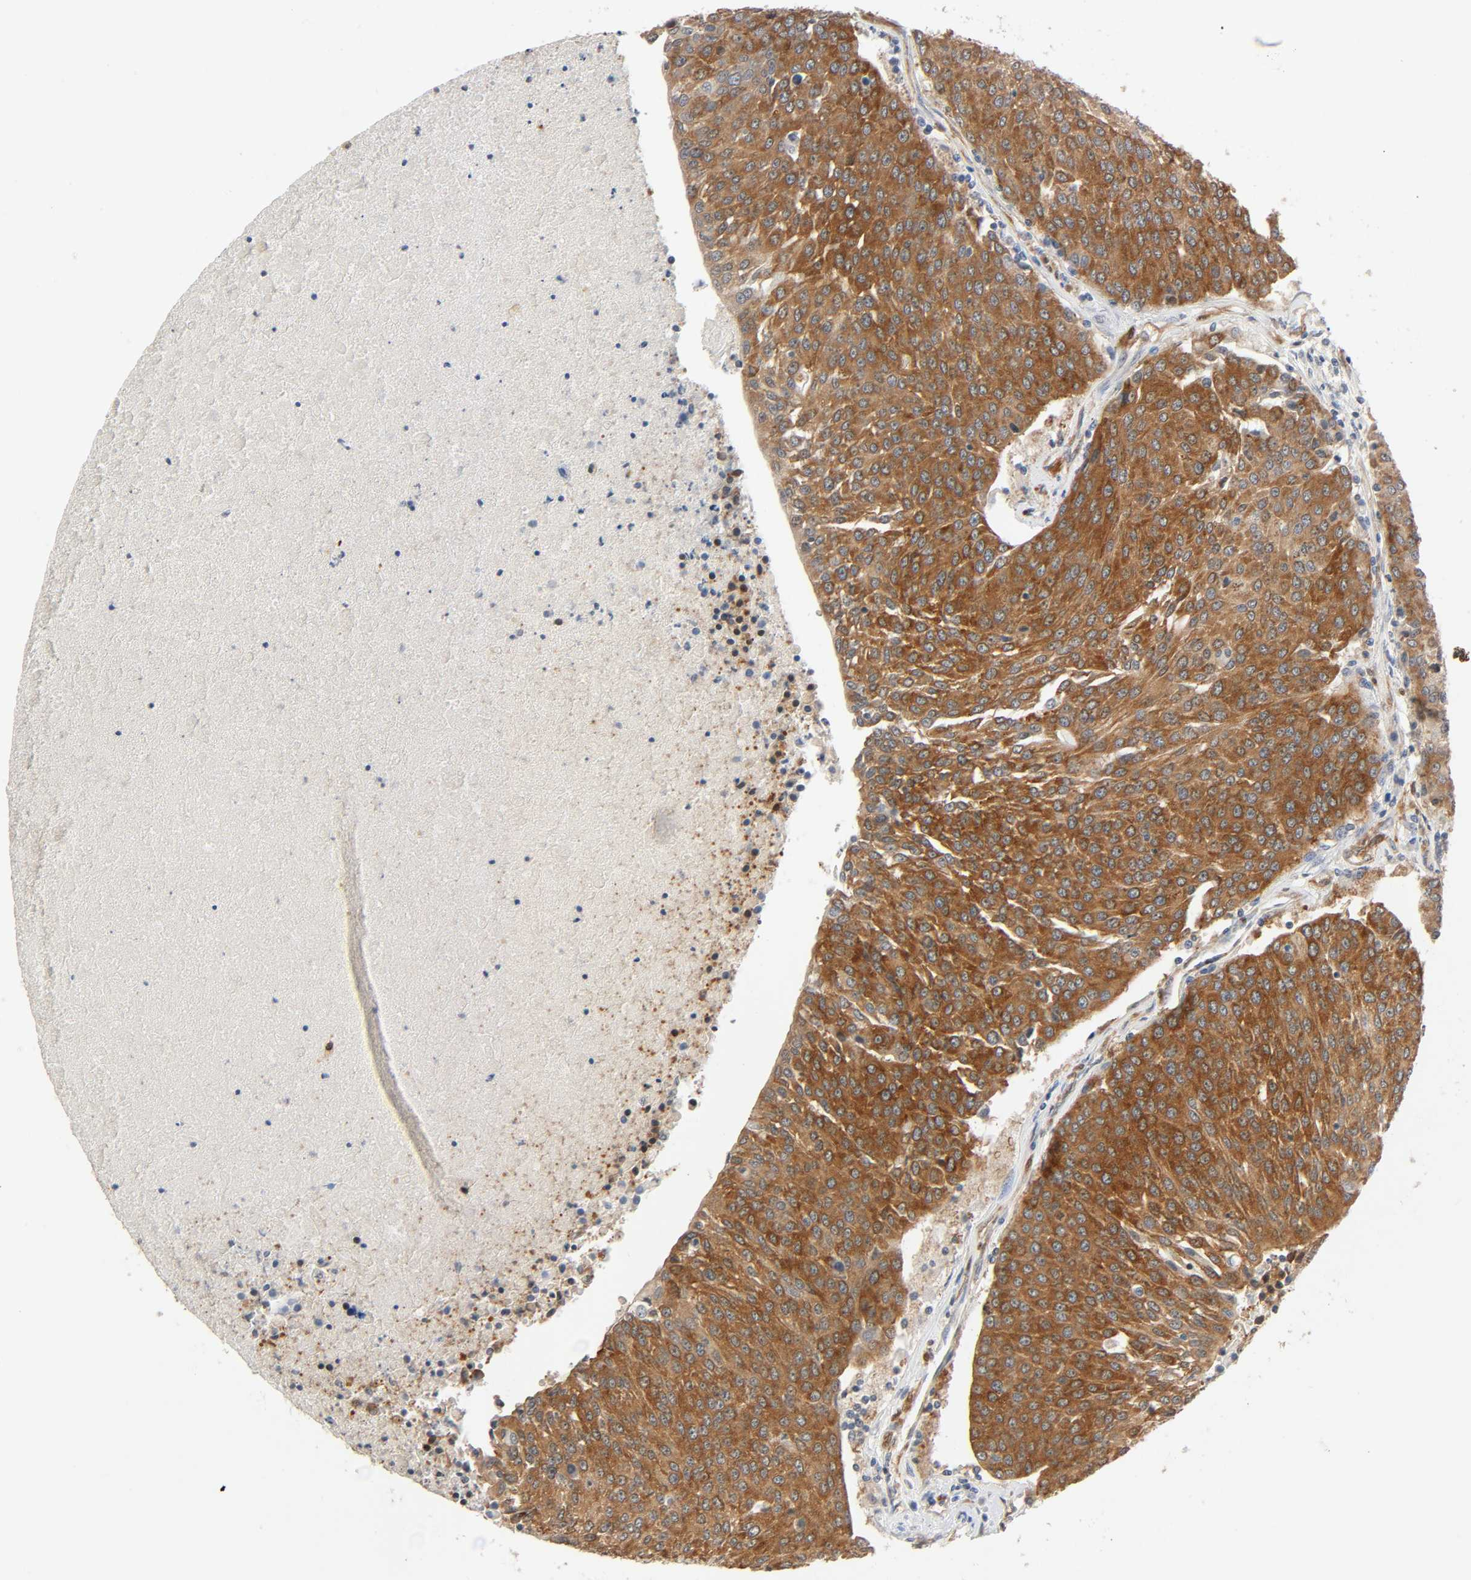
{"staining": {"intensity": "strong", "quantity": ">75%", "location": "cytoplasmic/membranous"}, "tissue": "urothelial cancer", "cell_type": "Tumor cells", "image_type": "cancer", "snomed": [{"axis": "morphology", "description": "Urothelial carcinoma, High grade"}, {"axis": "topography", "description": "Urinary bladder"}], "caption": "Immunohistochemistry (IHC) photomicrograph of urothelial carcinoma (high-grade) stained for a protein (brown), which shows high levels of strong cytoplasmic/membranous staining in about >75% of tumor cells.", "gene": "PTK2", "patient": {"sex": "female", "age": 85}}